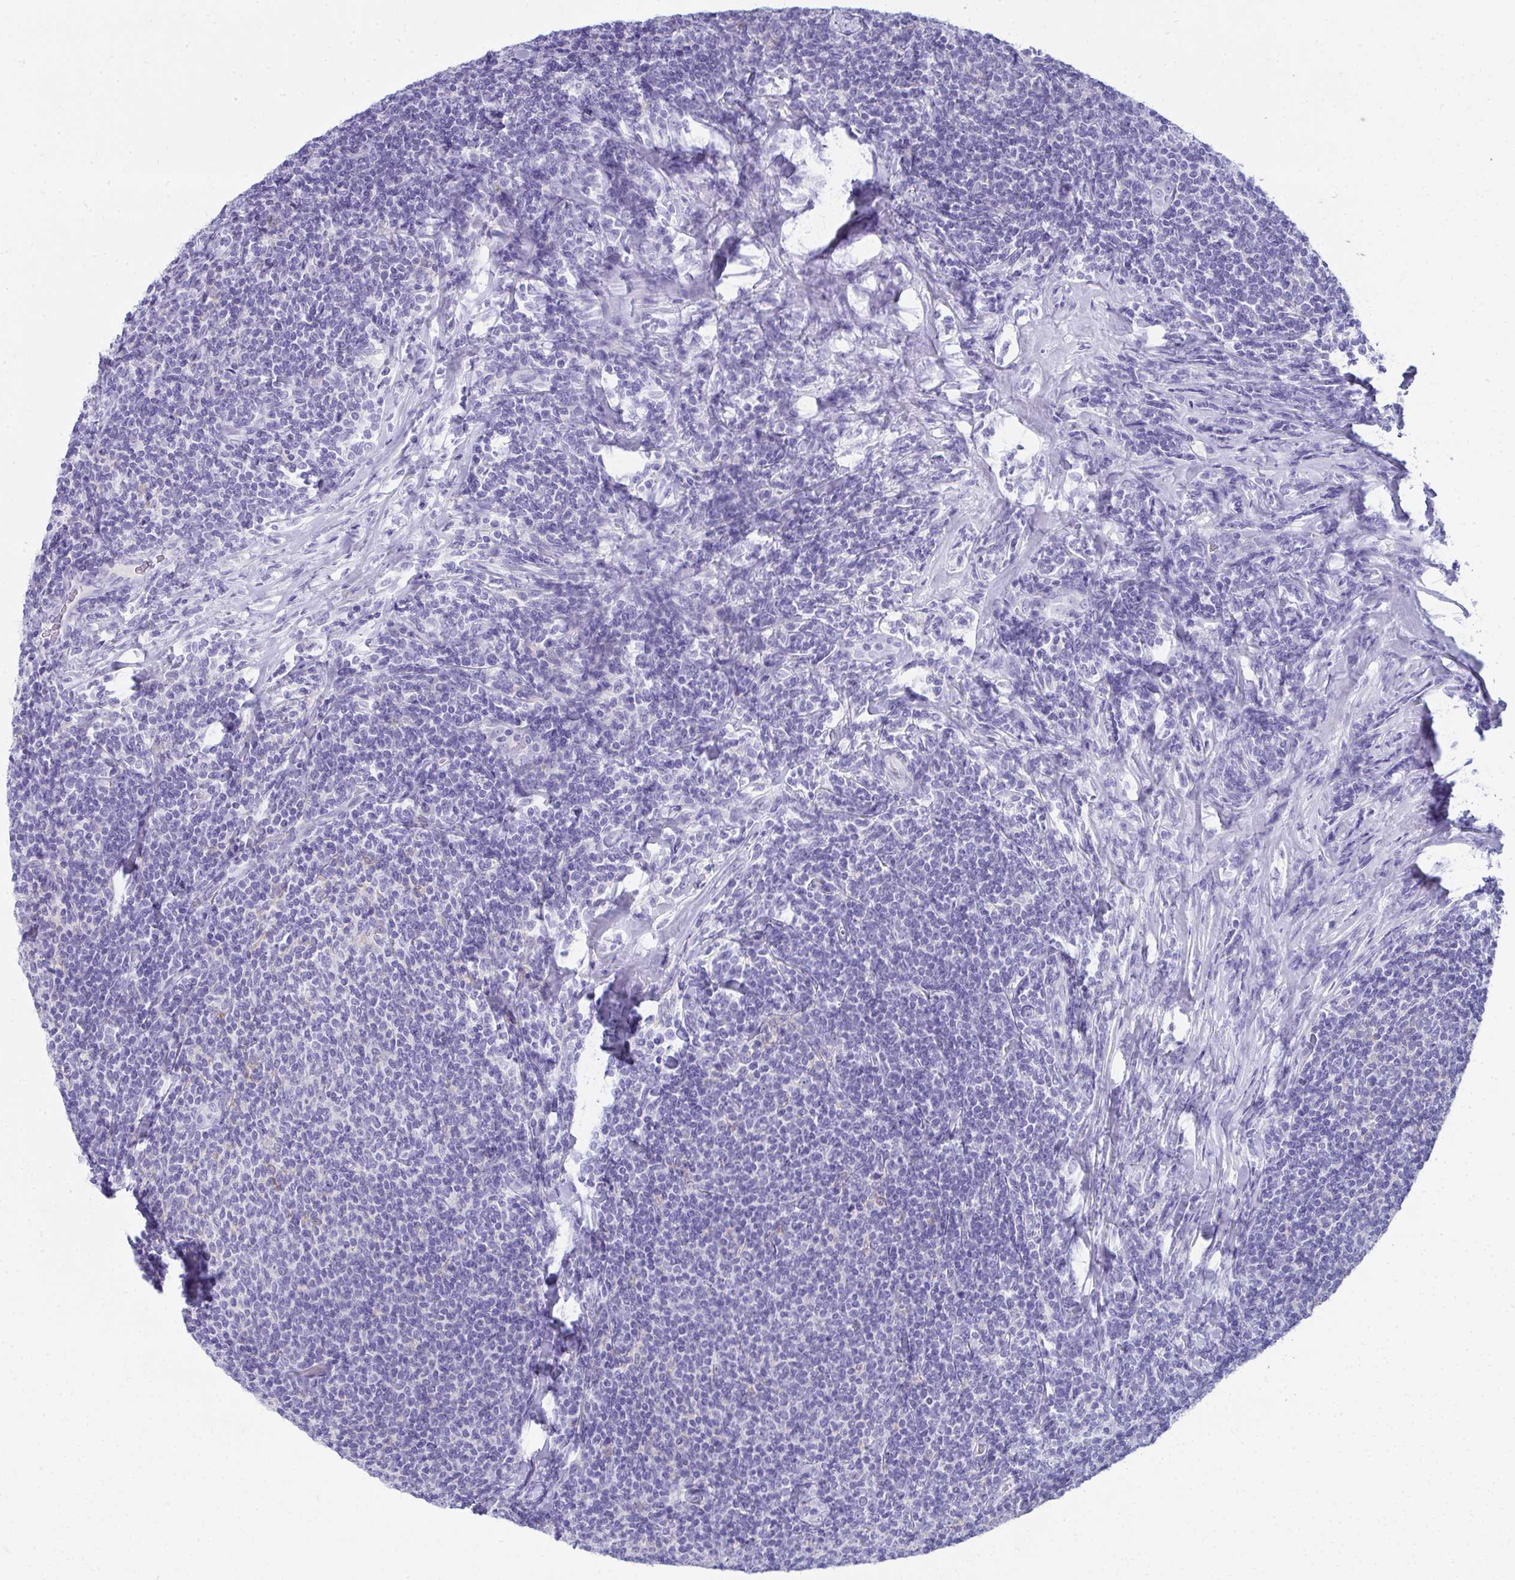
{"staining": {"intensity": "negative", "quantity": "none", "location": "none"}, "tissue": "lymphoma", "cell_type": "Tumor cells", "image_type": "cancer", "snomed": [{"axis": "morphology", "description": "Malignant lymphoma, non-Hodgkin's type, Low grade"}, {"axis": "topography", "description": "Lymph node"}], "caption": "Immunohistochemistry histopathology image of low-grade malignant lymphoma, non-Hodgkin's type stained for a protein (brown), which demonstrates no staining in tumor cells. The staining is performed using DAB (3,3'-diaminobenzidine) brown chromogen with nuclei counter-stained in using hematoxylin.", "gene": "SEC14L3", "patient": {"sex": "male", "age": 52}}